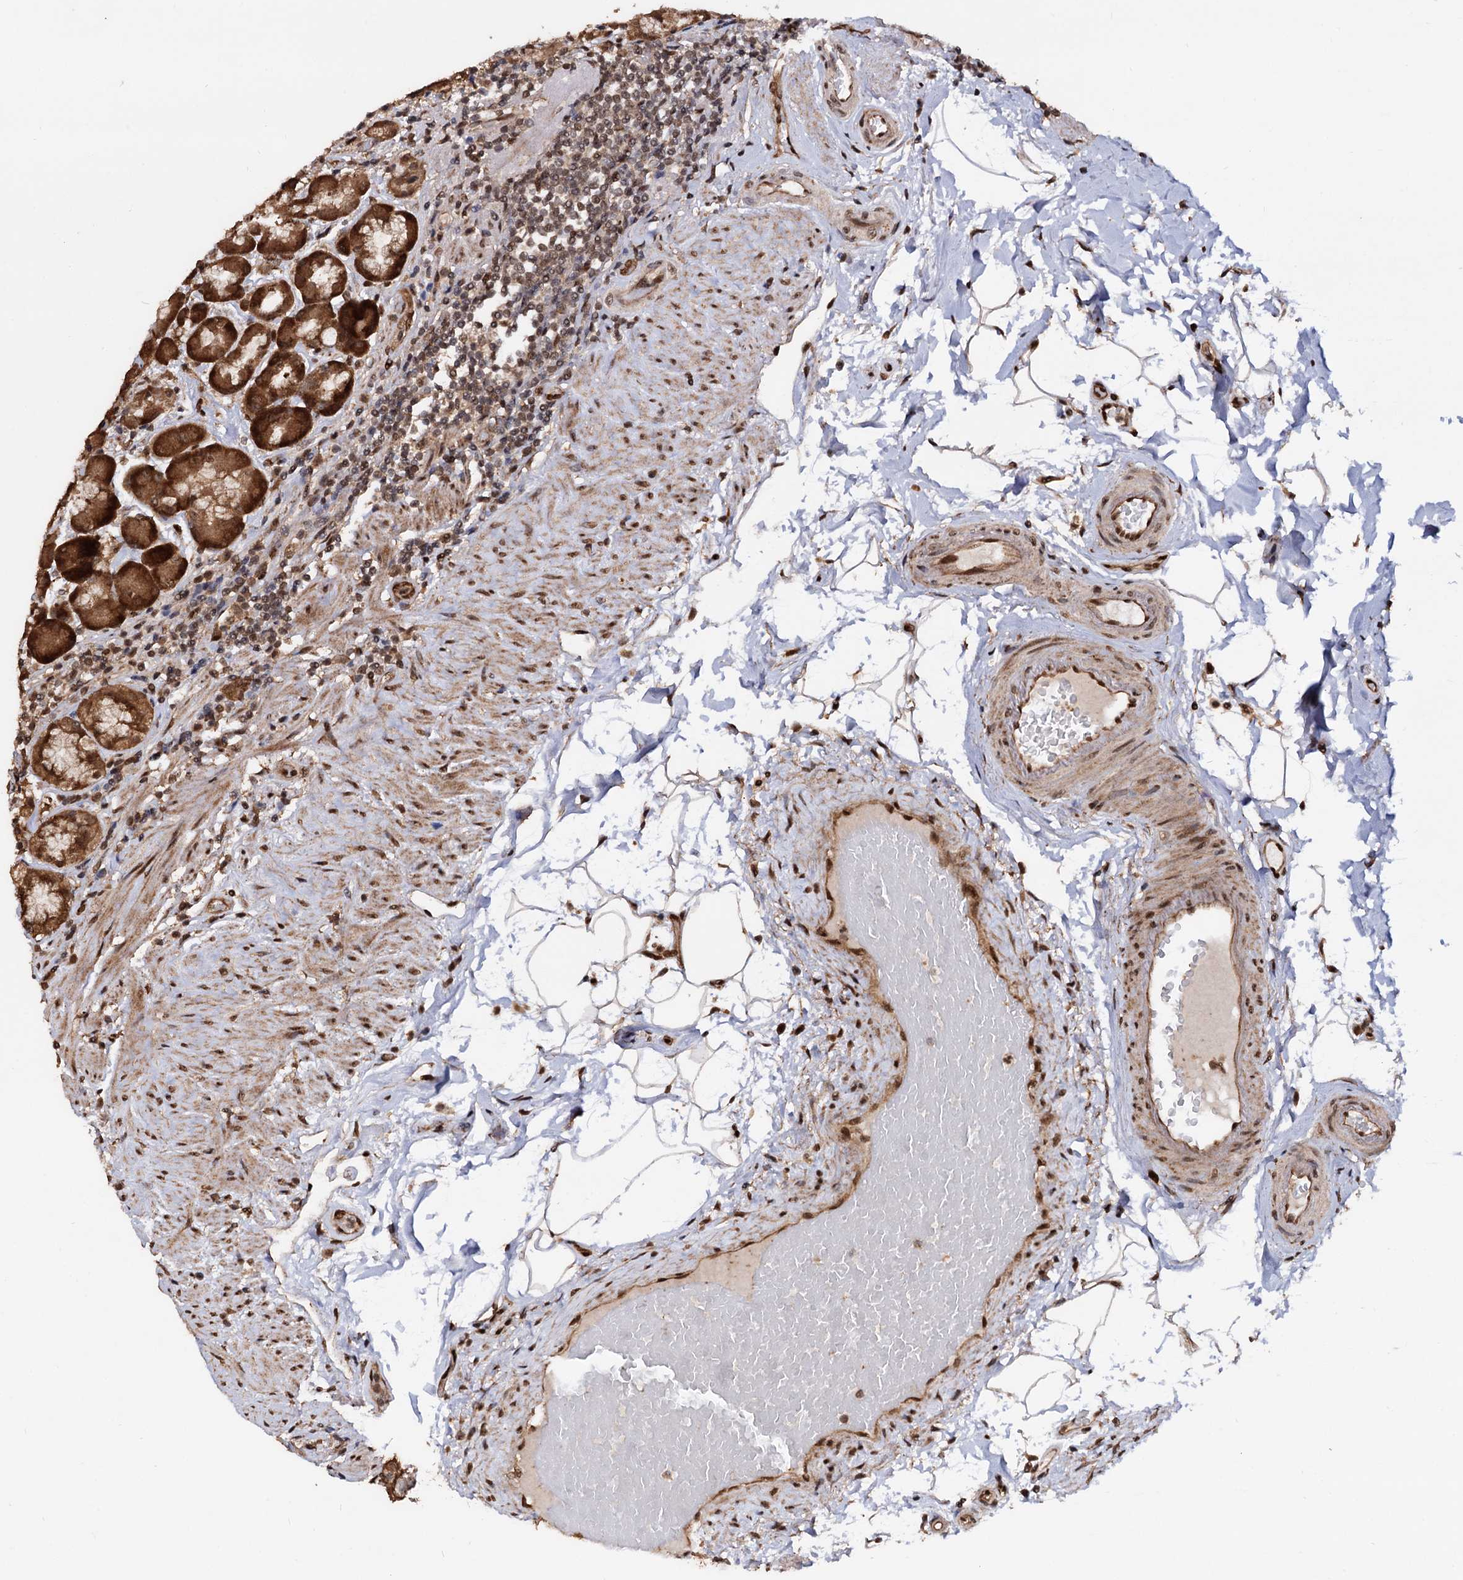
{"staining": {"intensity": "strong", "quantity": ">75%", "location": "cytoplasmic/membranous,nuclear"}, "tissue": "stomach", "cell_type": "Glandular cells", "image_type": "normal", "snomed": [{"axis": "morphology", "description": "Normal tissue, NOS"}, {"axis": "topography", "description": "Stomach, upper"}, {"axis": "topography", "description": "Stomach, lower"}], "caption": "A brown stain highlights strong cytoplasmic/membranous,nuclear expression of a protein in glandular cells of benign stomach. (brown staining indicates protein expression, while blue staining denotes nuclei).", "gene": "PIGB", "patient": {"sex": "female", "age": 76}}